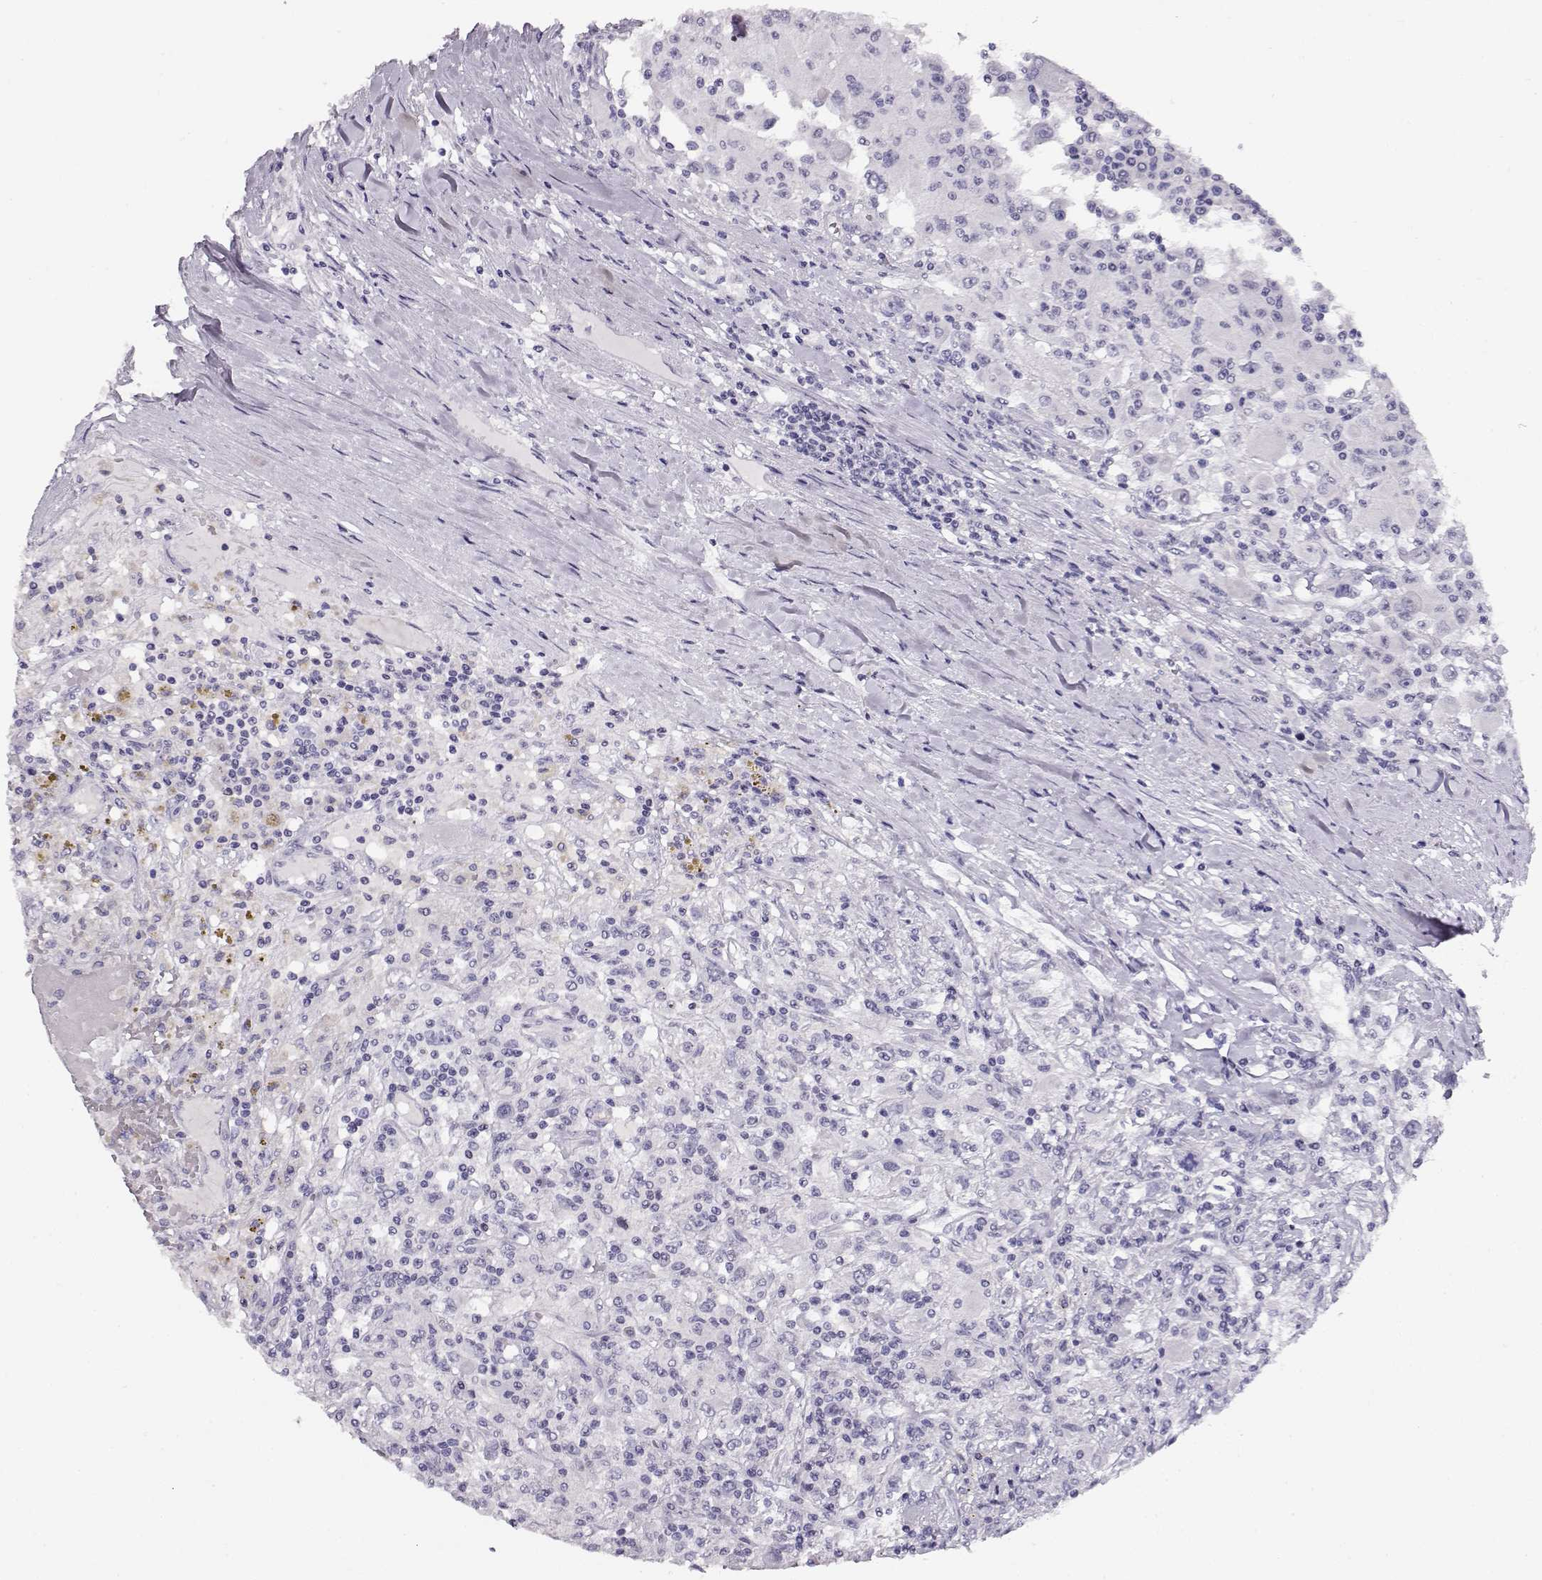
{"staining": {"intensity": "negative", "quantity": "none", "location": "none"}, "tissue": "renal cancer", "cell_type": "Tumor cells", "image_type": "cancer", "snomed": [{"axis": "morphology", "description": "Adenocarcinoma, NOS"}, {"axis": "topography", "description": "Kidney"}], "caption": "A micrograph of human renal adenocarcinoma is negative for staining in tumor cells. (Brightfield microscopy of DAB (3,3'-diaminobenzidine) immunohistochemistry (IHC) at high magnification).", "gene": "CRX", "patient": {"sex": "female", "age": 67}}